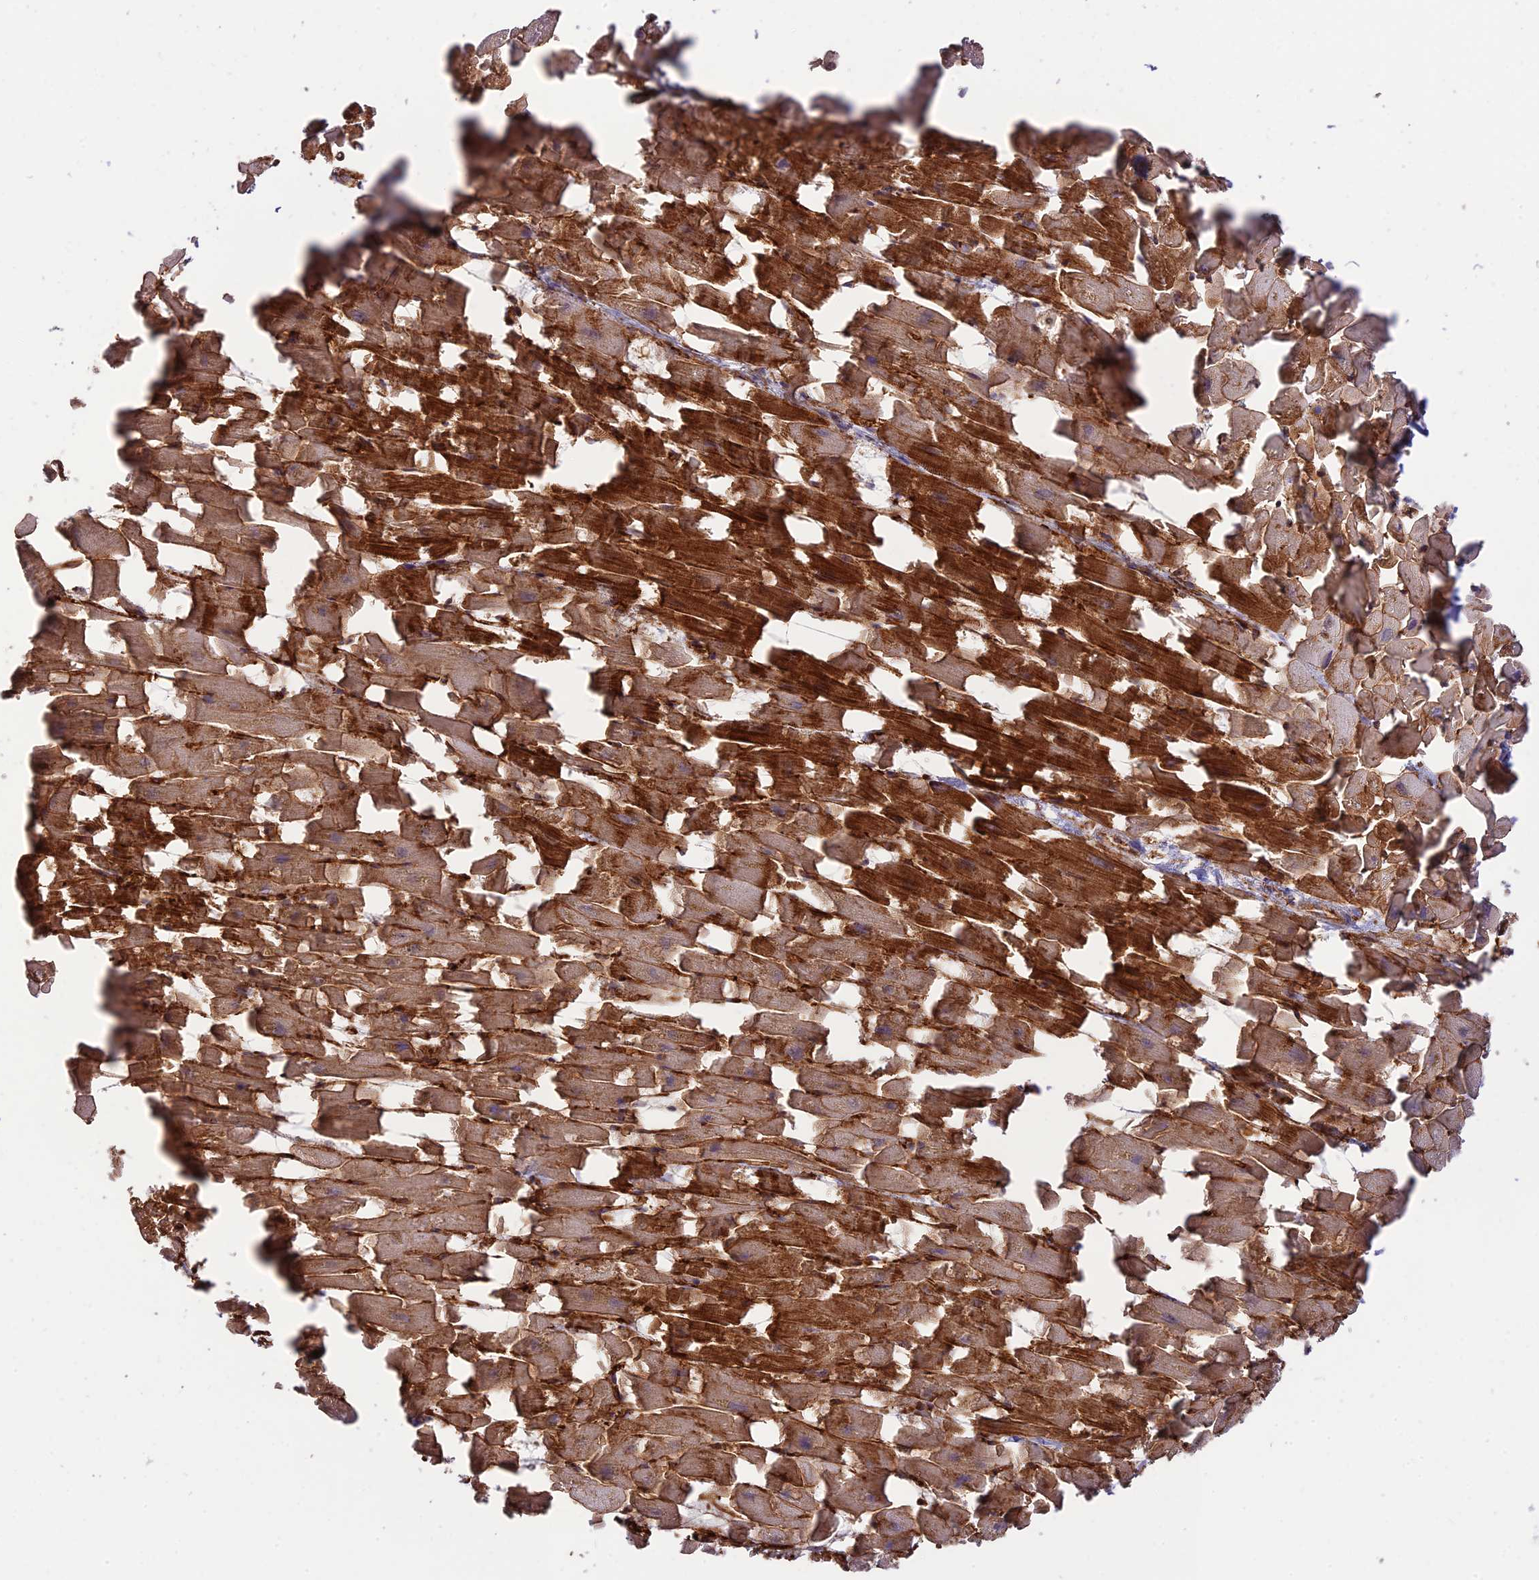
{"staining": {"intensity": "strong", "quantity": ">75%", "location": "cytoplasmic/membranous"}, "tissue": "heart muscle", "cell_type": "Cardiomyocytes", "image_type": "normal", "snomed": [{"axis": "morphology", "description": "Normal tissue, NOS"}, {"axis": "topography", "description": "Heart"}], "caption": "Immunohistochemistry (IHC) image of benign heart muscle: human heart muscle stained using IHC exhibits high levels of strong protein expression localized specifically in the cytoplasmic/membranous of cardiomyocytes, appearing as a cytoplasmic/membranous brown color.", "gene": "YPEL5", "patient": {"sex": "female", "age": 64}}